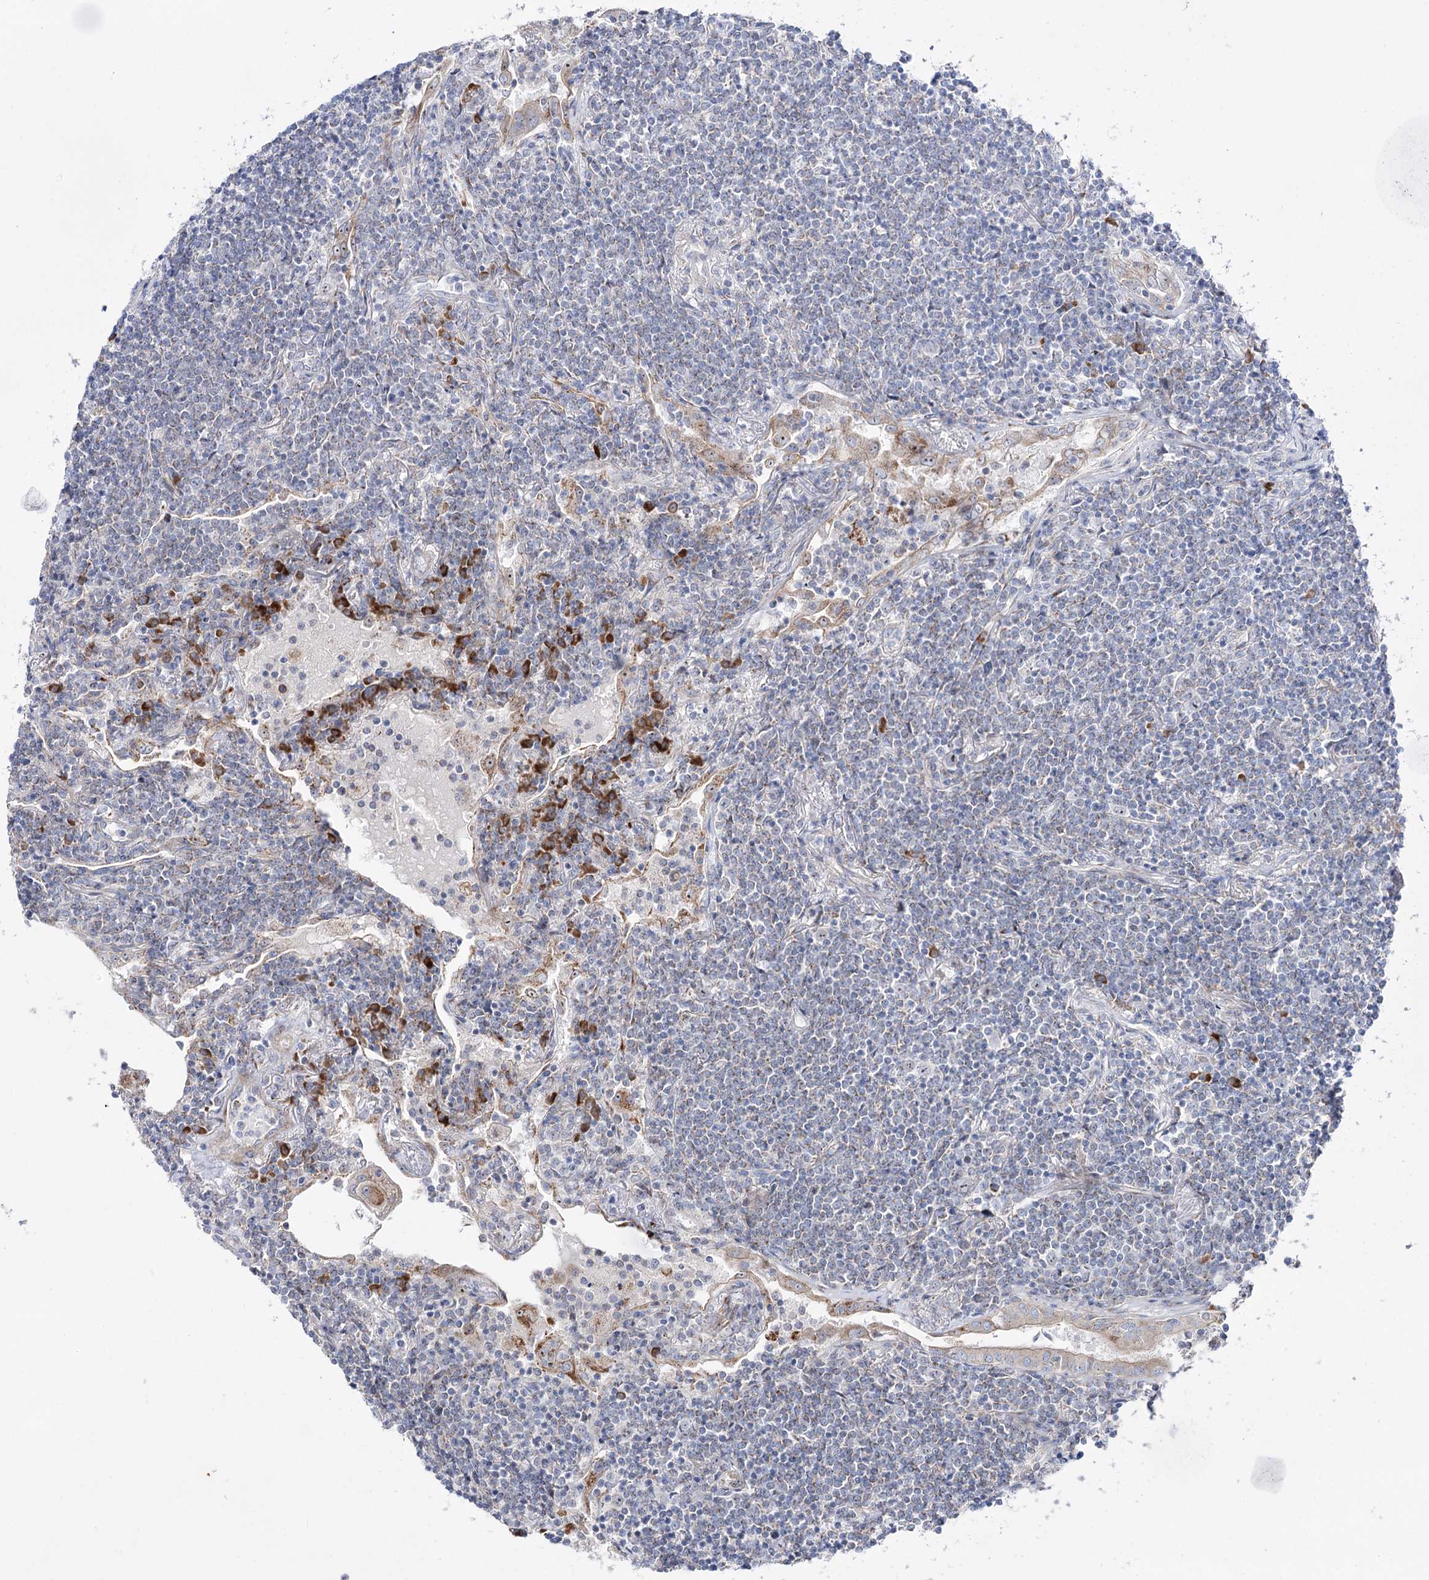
{"staining": {"intensity": "negative", "quantity": "none", "location": "none"}, "tissue": "lymphoma", "cell_type": "Tumor cells", "image_type": "cancer", "snomed": [{"axis": "morphology", "description": "Malignant lymphoma, non-Hodgkin's type, Low grade"}, {"axis": "topography", "description": "Lung"}], "caption": "Lymphoma was stained to show a protein in brown. There is no significant positivity in tumor cells. The staining is performed using DAB brown chromogen with nuclei counter-stained in using hematoxylin.", "gene": "METTL5", "patient": {"sex": "female", "age": 71}}